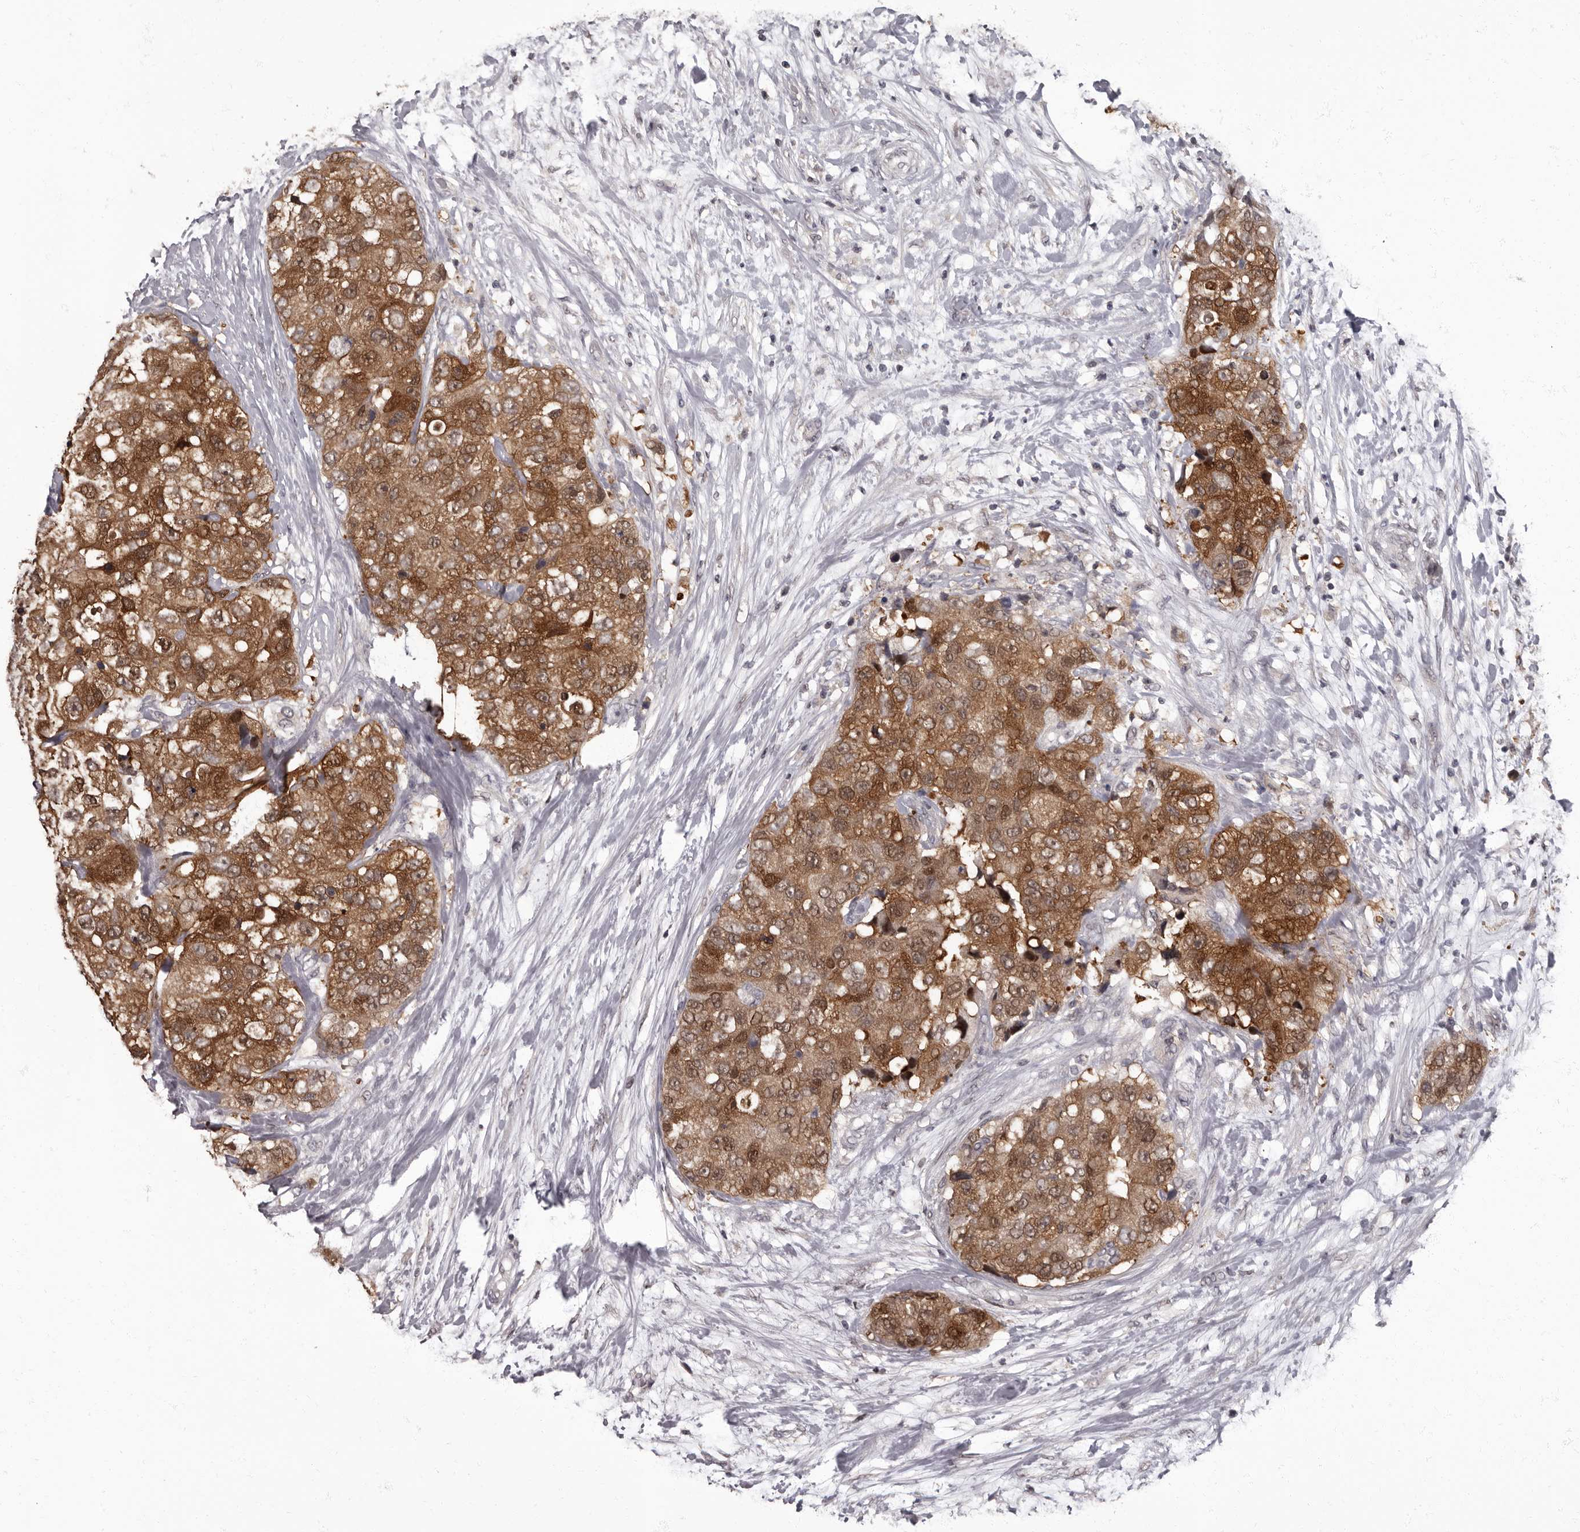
{"staining": {"intensity": "moderate", "quantity": ">75%", "location": "cytoplasmic/membranous,nuclear"}, "tissue": "breast cancer", "cell_type": "Tumor cells", "image_type": "cancer", "snomed": [{"axis": "morphology", "description": "Duct carcinoma"}, {"axis": "topography", "description": "Breast"}], "caption": "This photomicrograph demonstrates breast cancer (invasive ductal carcinoma) stained with immunohistochemistry to label a protein in brown. The cytoplasmic/membranous and nuclear of tumor cells show moderate positivity for the protein. Nuclei are counter-stained blue.", "gene": "C1orf50", "patient": {"sex": "female", "age": 62}}